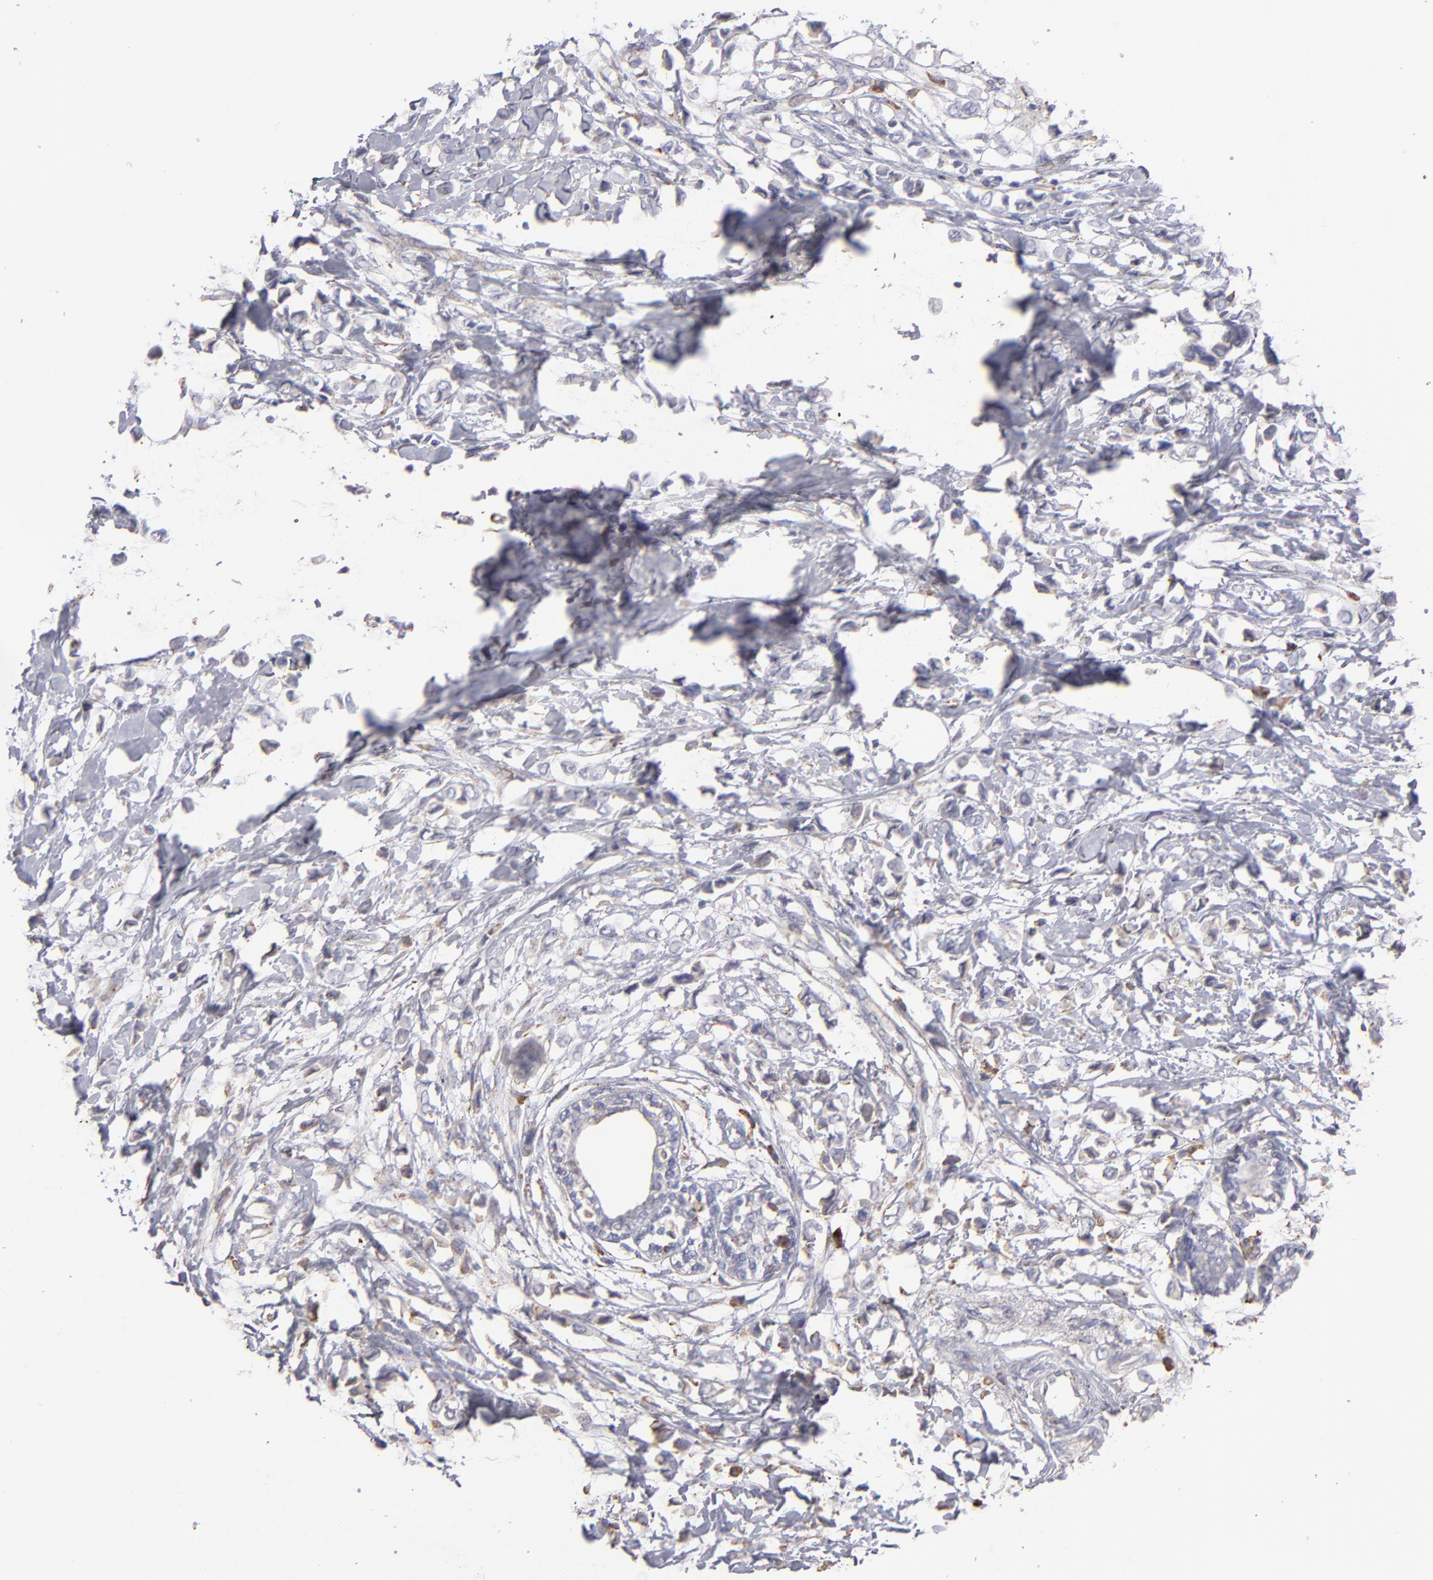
{"staining": {"intensity": "weak", "quantity": "<25%", "location": "cytoplasmic/membranous"}, "tissue": "breast cancer", "cell_type": "Tumor cells", "image_type": "cancer", "snomed": [{"axis": "morphology", "description": "Lobular carcinoma"}, {"axis": "topography", "description": "Breast"}], "caption": "Tumor cells are negative for brown protein staining in breast cancer.", "gene": "CALR", "patient": {"sex": "female", "age": 51}}